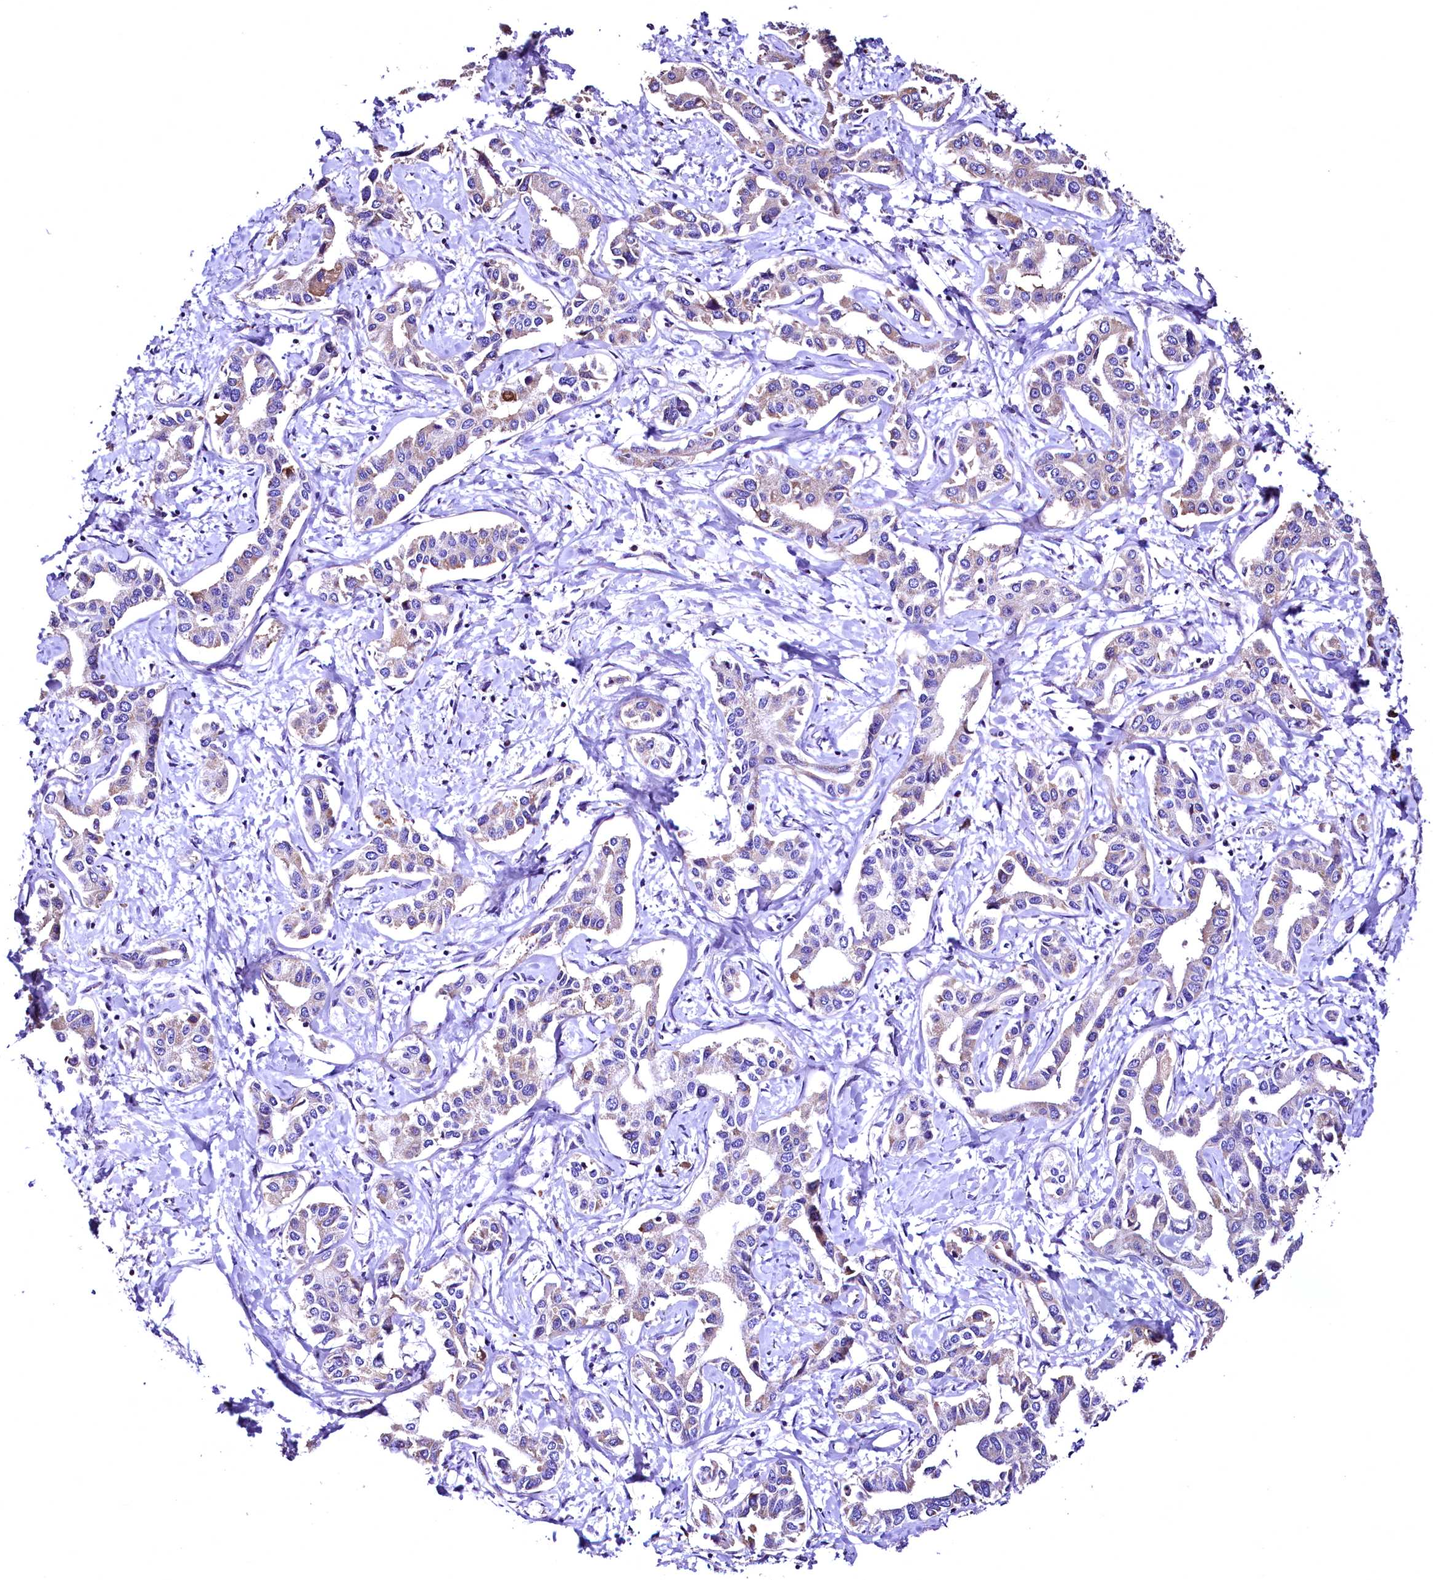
{"staining": {"intensity": "weak", "quantity": "25%-75%", "location": "cytoplasmic/membranous"}, "tissue": "liver cancer", "cell_type": "Tumor cells", "image_type": "cancer", "snomed": [{"axis": "morphology", "description": "Cholangiocarcinoma"}, {"axis": "topography", "description": "Liver"}], "caption": "Cholangiocarcinoma (liver) stained with IHC exhibits weak cytoplasmic/membranous staining in approximately 25%-75% of tumor cells.", "gene": "LRSAM1", "patient": {"sex": "male", "age": 59}}